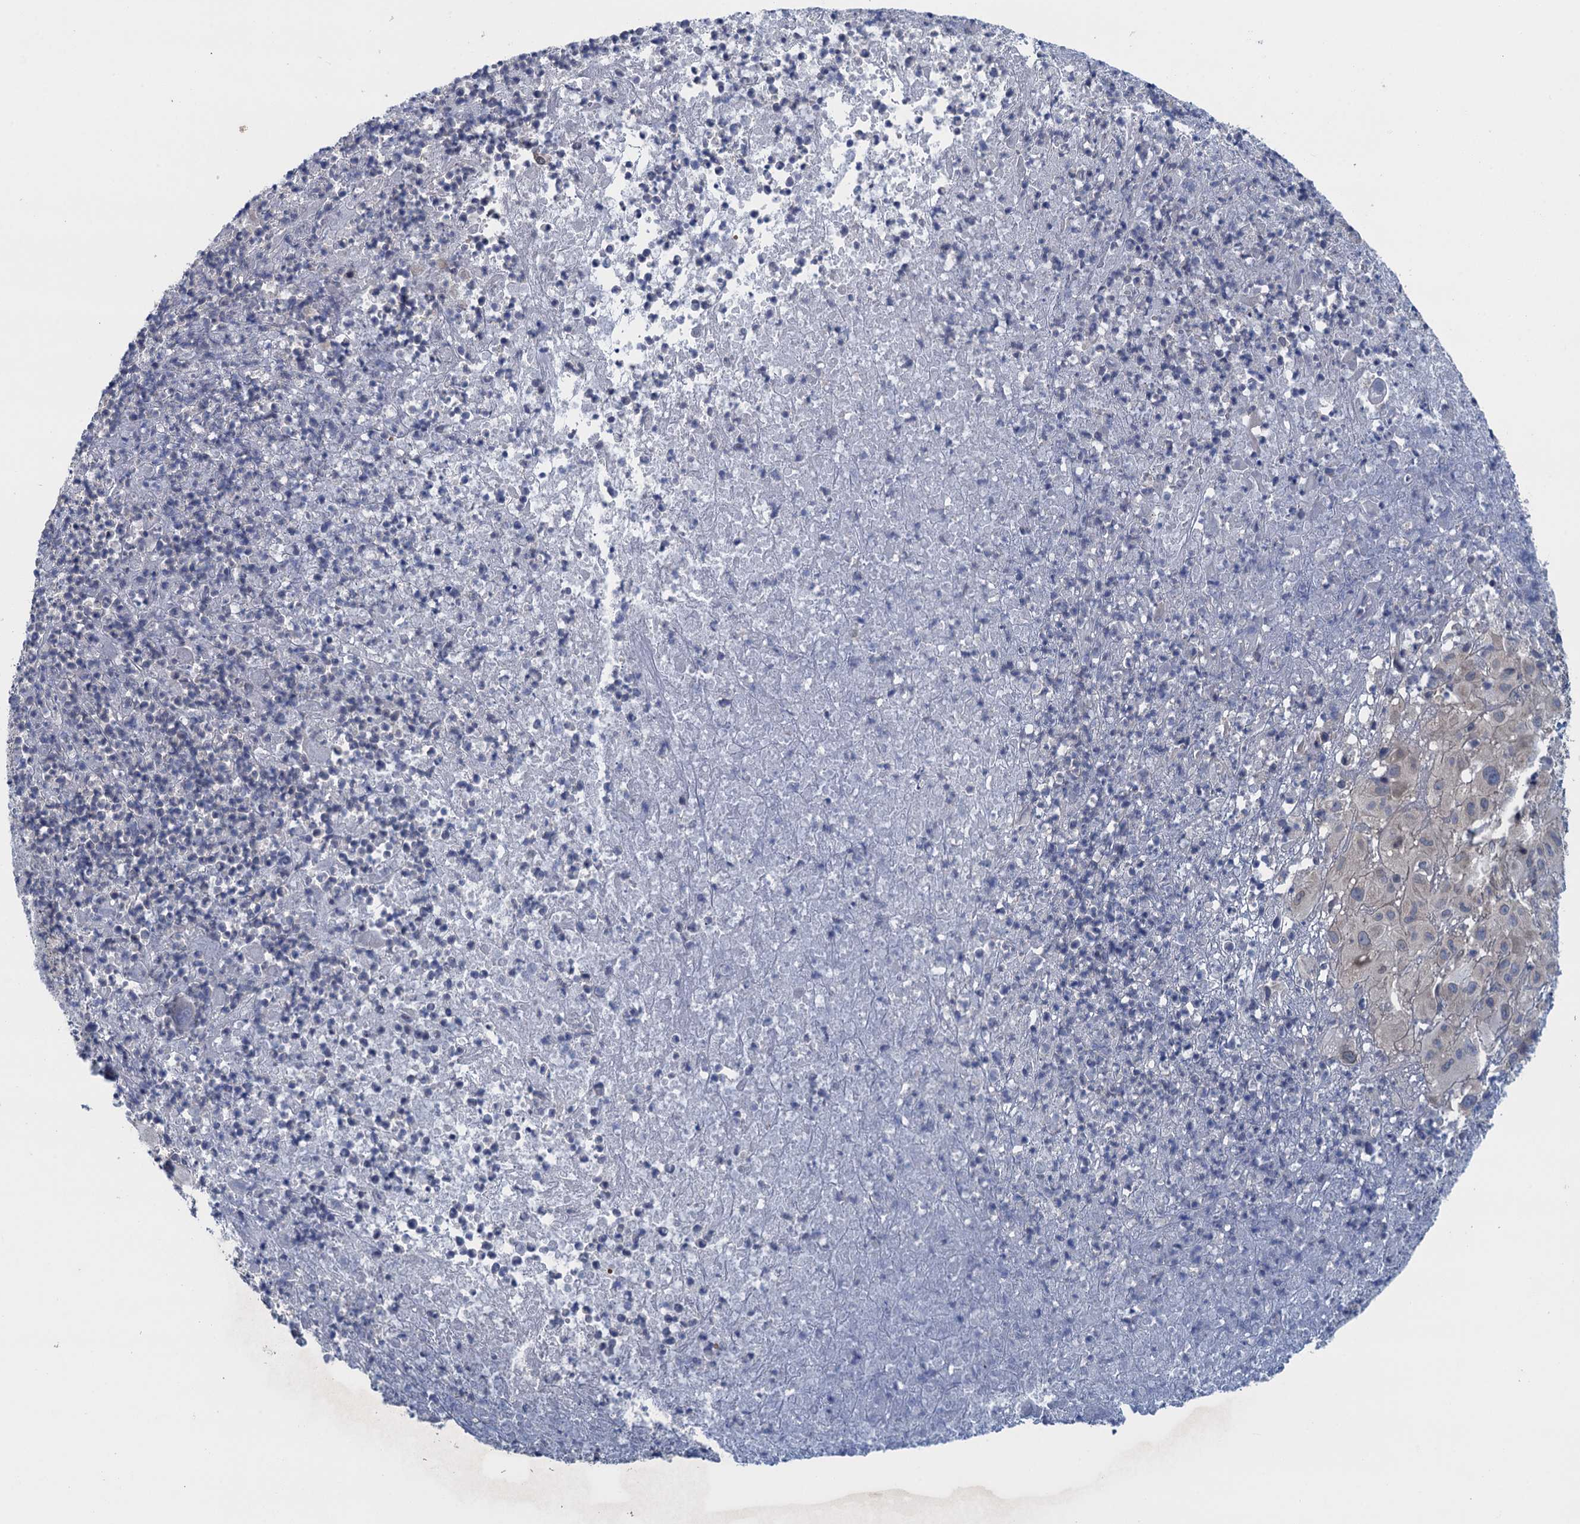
{"staining": {"intensity": "negative", "quantity": "none", "location": "none"}, "tissue": "melanoma", "cell_type": "Tumor cells", "image_type": "cancer", "snomed": [{"axis": "morphology", "description": "Malignant melanoma, NOS"}, {"axis": "topography", "description": "Skin"}], "caption": "A histopathology image of human melanoma is negative for staining in tumor cells.", "gene": "CTU2", "patient": {"sex": "male", "age": 73}}